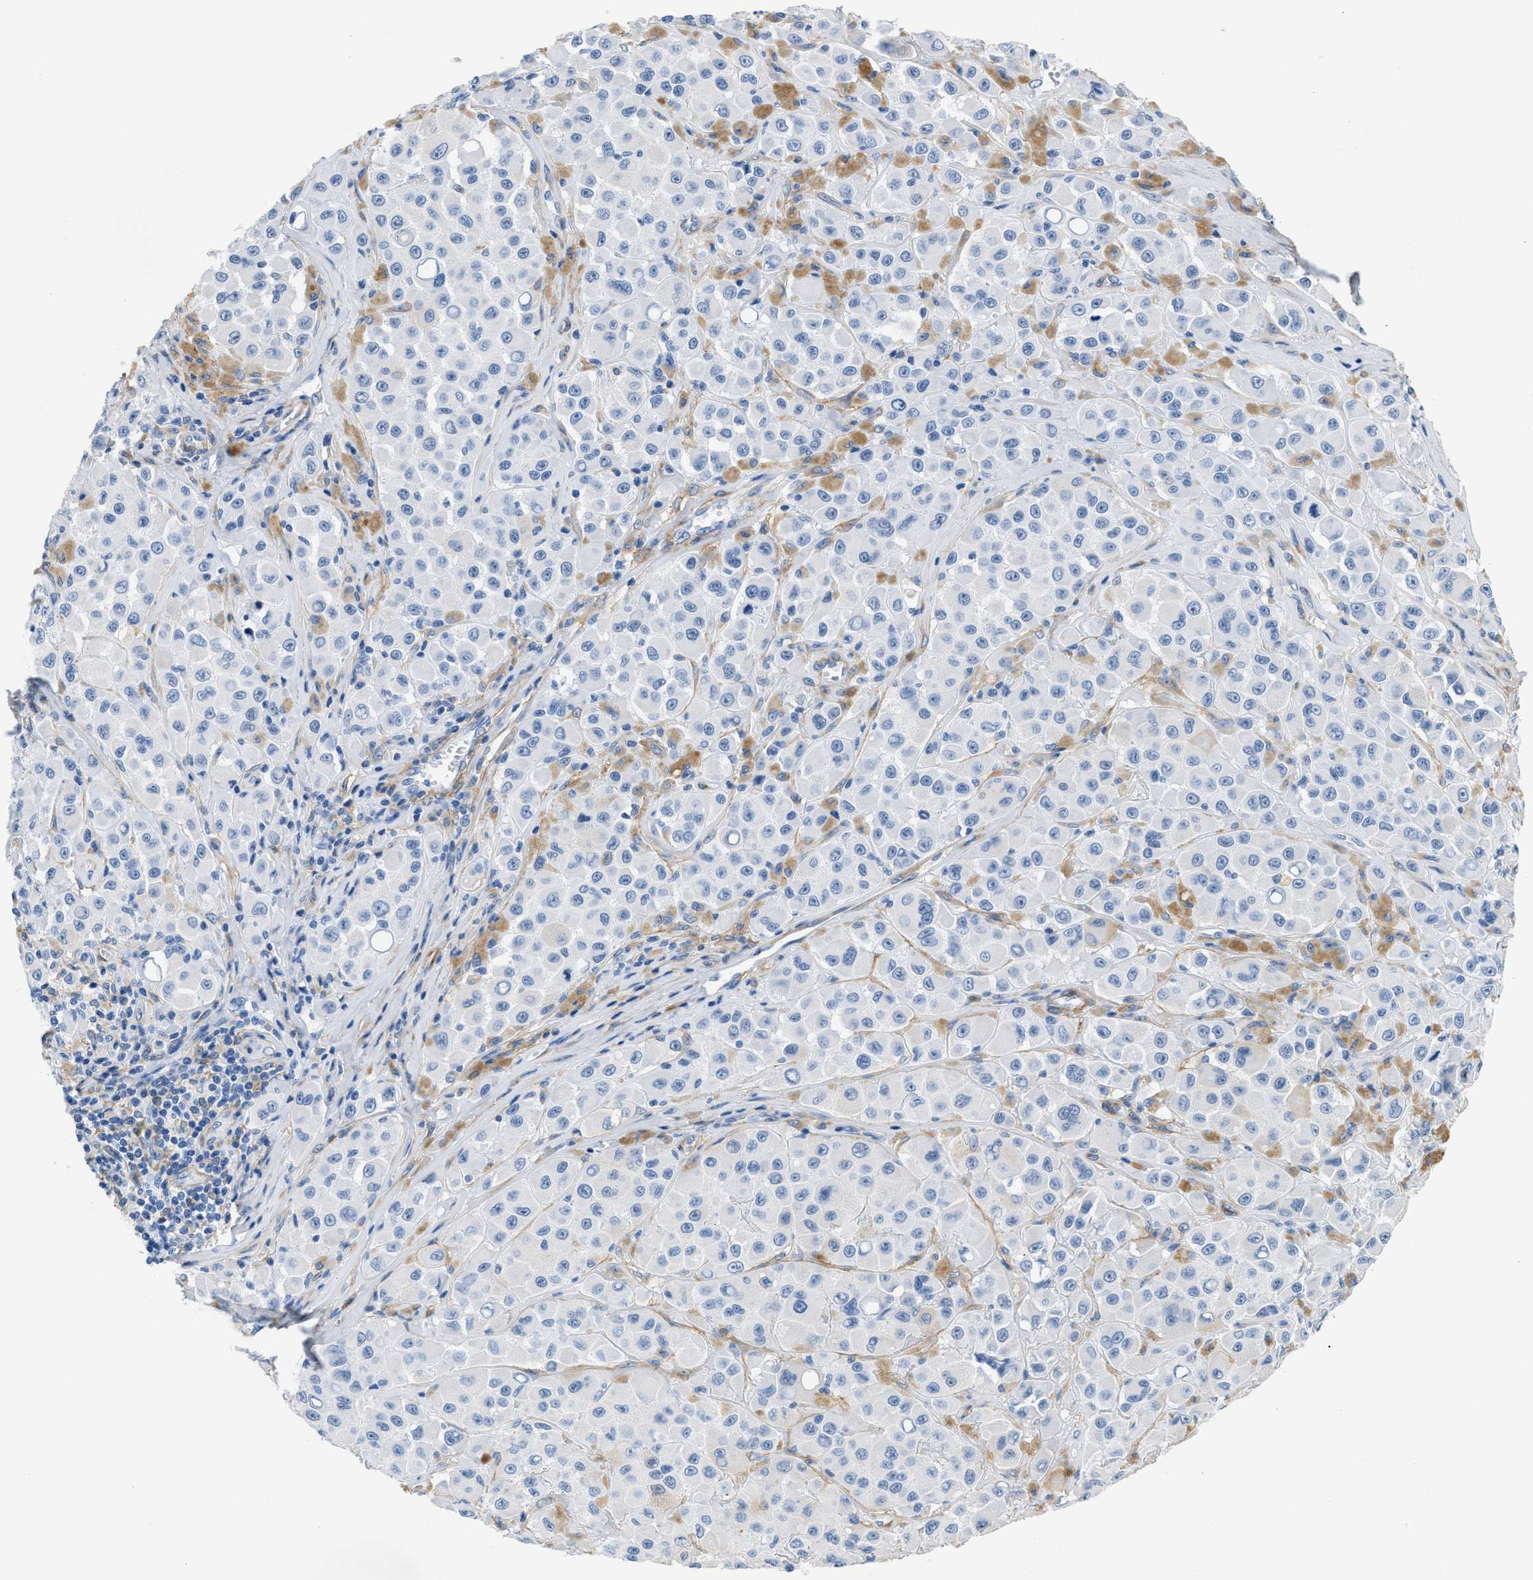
{"staining": {"intensity": "negative", "quantity": "none", "location": "none"}, "tissue": "melanoma", "cell_type": "Tumor cells", "image_type": "cancer", "snomed": [{"axis": "morphology", "description": "Malignant melanoma, NOS"}, {"axis": "topography", "description": "Skin"}], "caption": "Immunohistochemistry (IHC) of human melanoma demonstrates no expression in tumor cells.", "gene": "PDGFRB", "patient": {"sex": "male", "age": 84}}